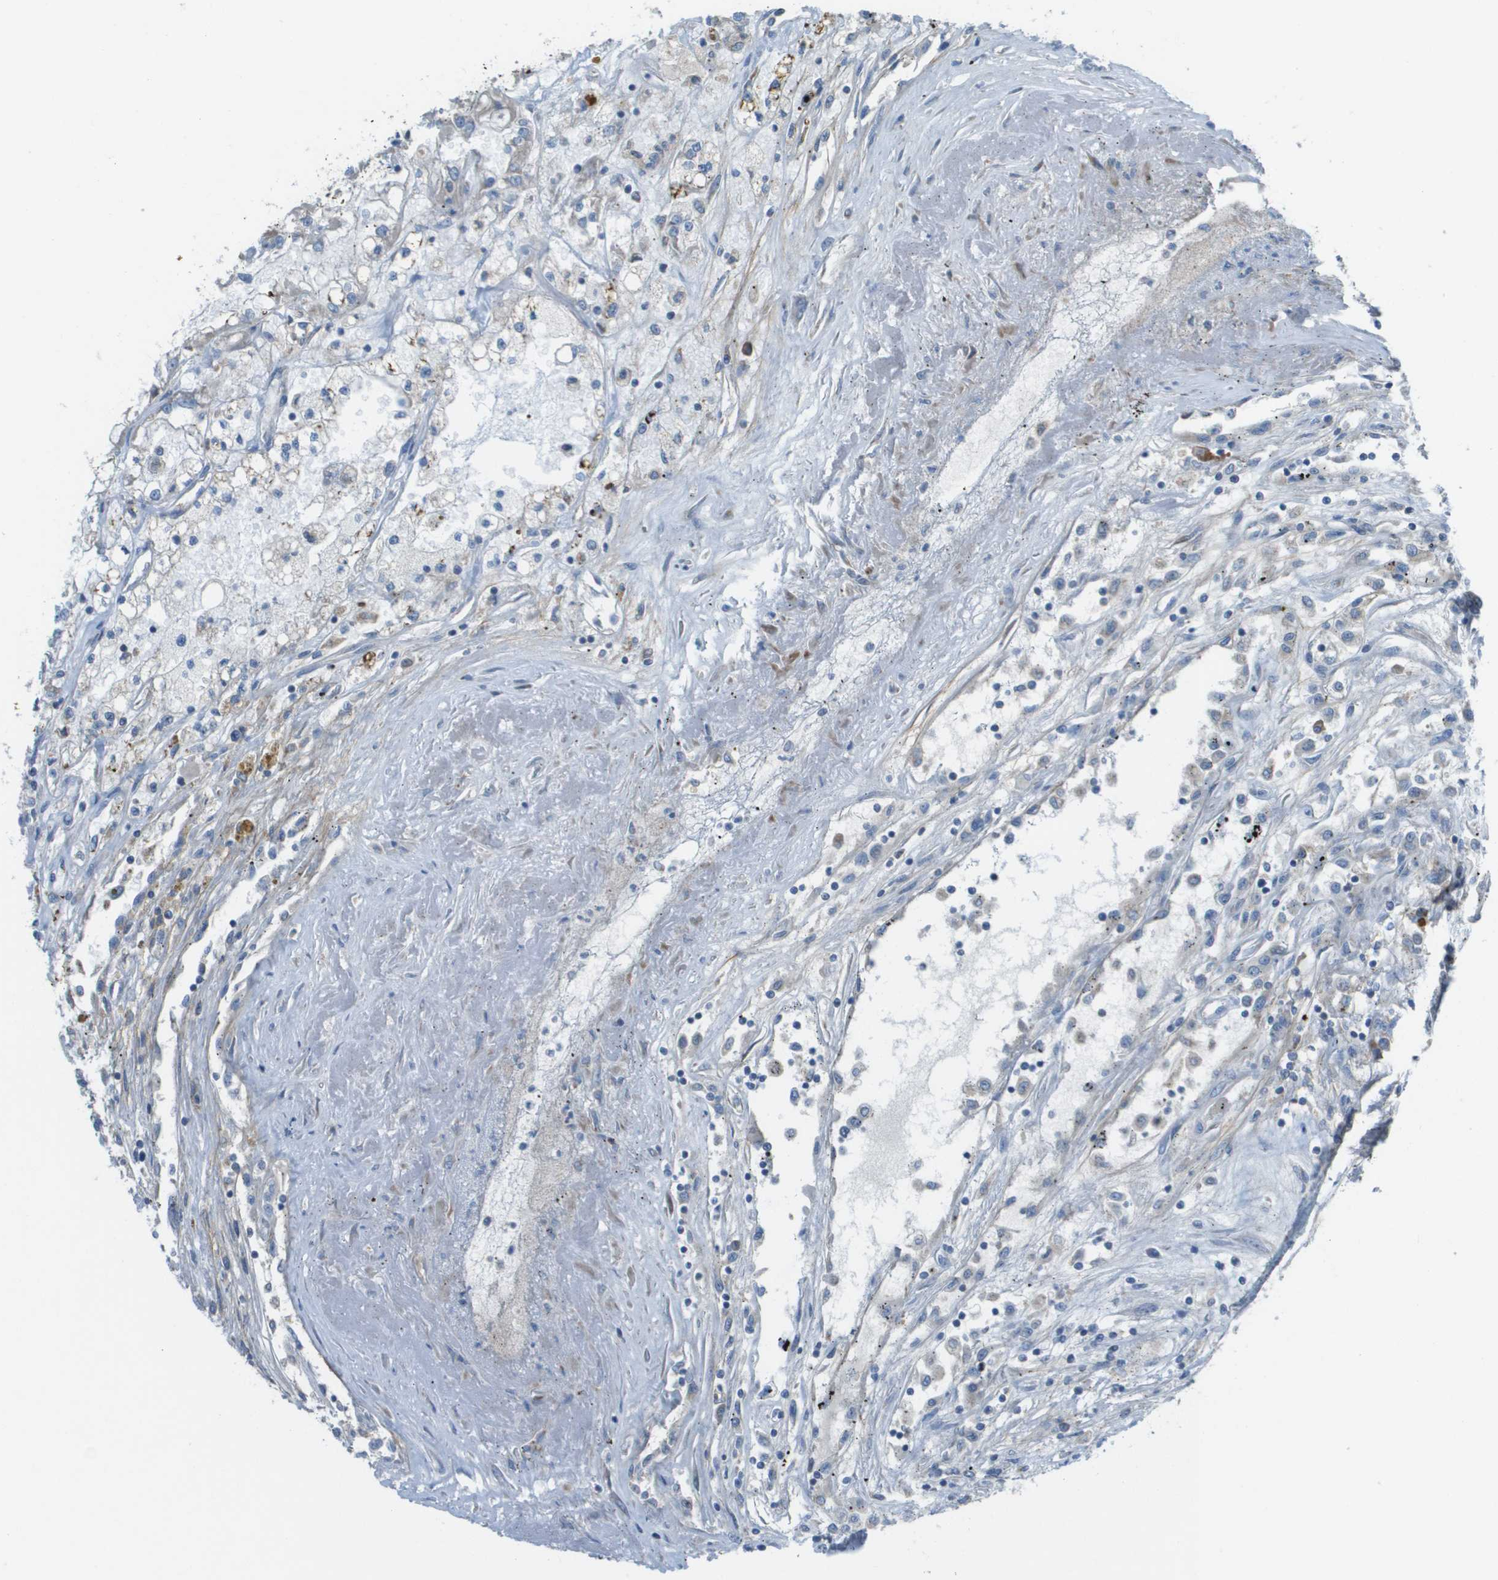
{"staining": {"intensity": "negative", "quantity": "none", "location": "none"}, "tissue": "renal cancer", "cell_type": "Tumor cells", "image_type": "cancer", "snomed": [{"axis": "morphology", "description": "Adenocarcinoma, NOS"}, {"axis": "topography", "description": "Kidney"}], "caption": "Tumor cells show no significant protein staining in renal cancer (adenocarcinoma).", "gene": "GALNT6", "patient": {"sex": "female", "age": 52}}